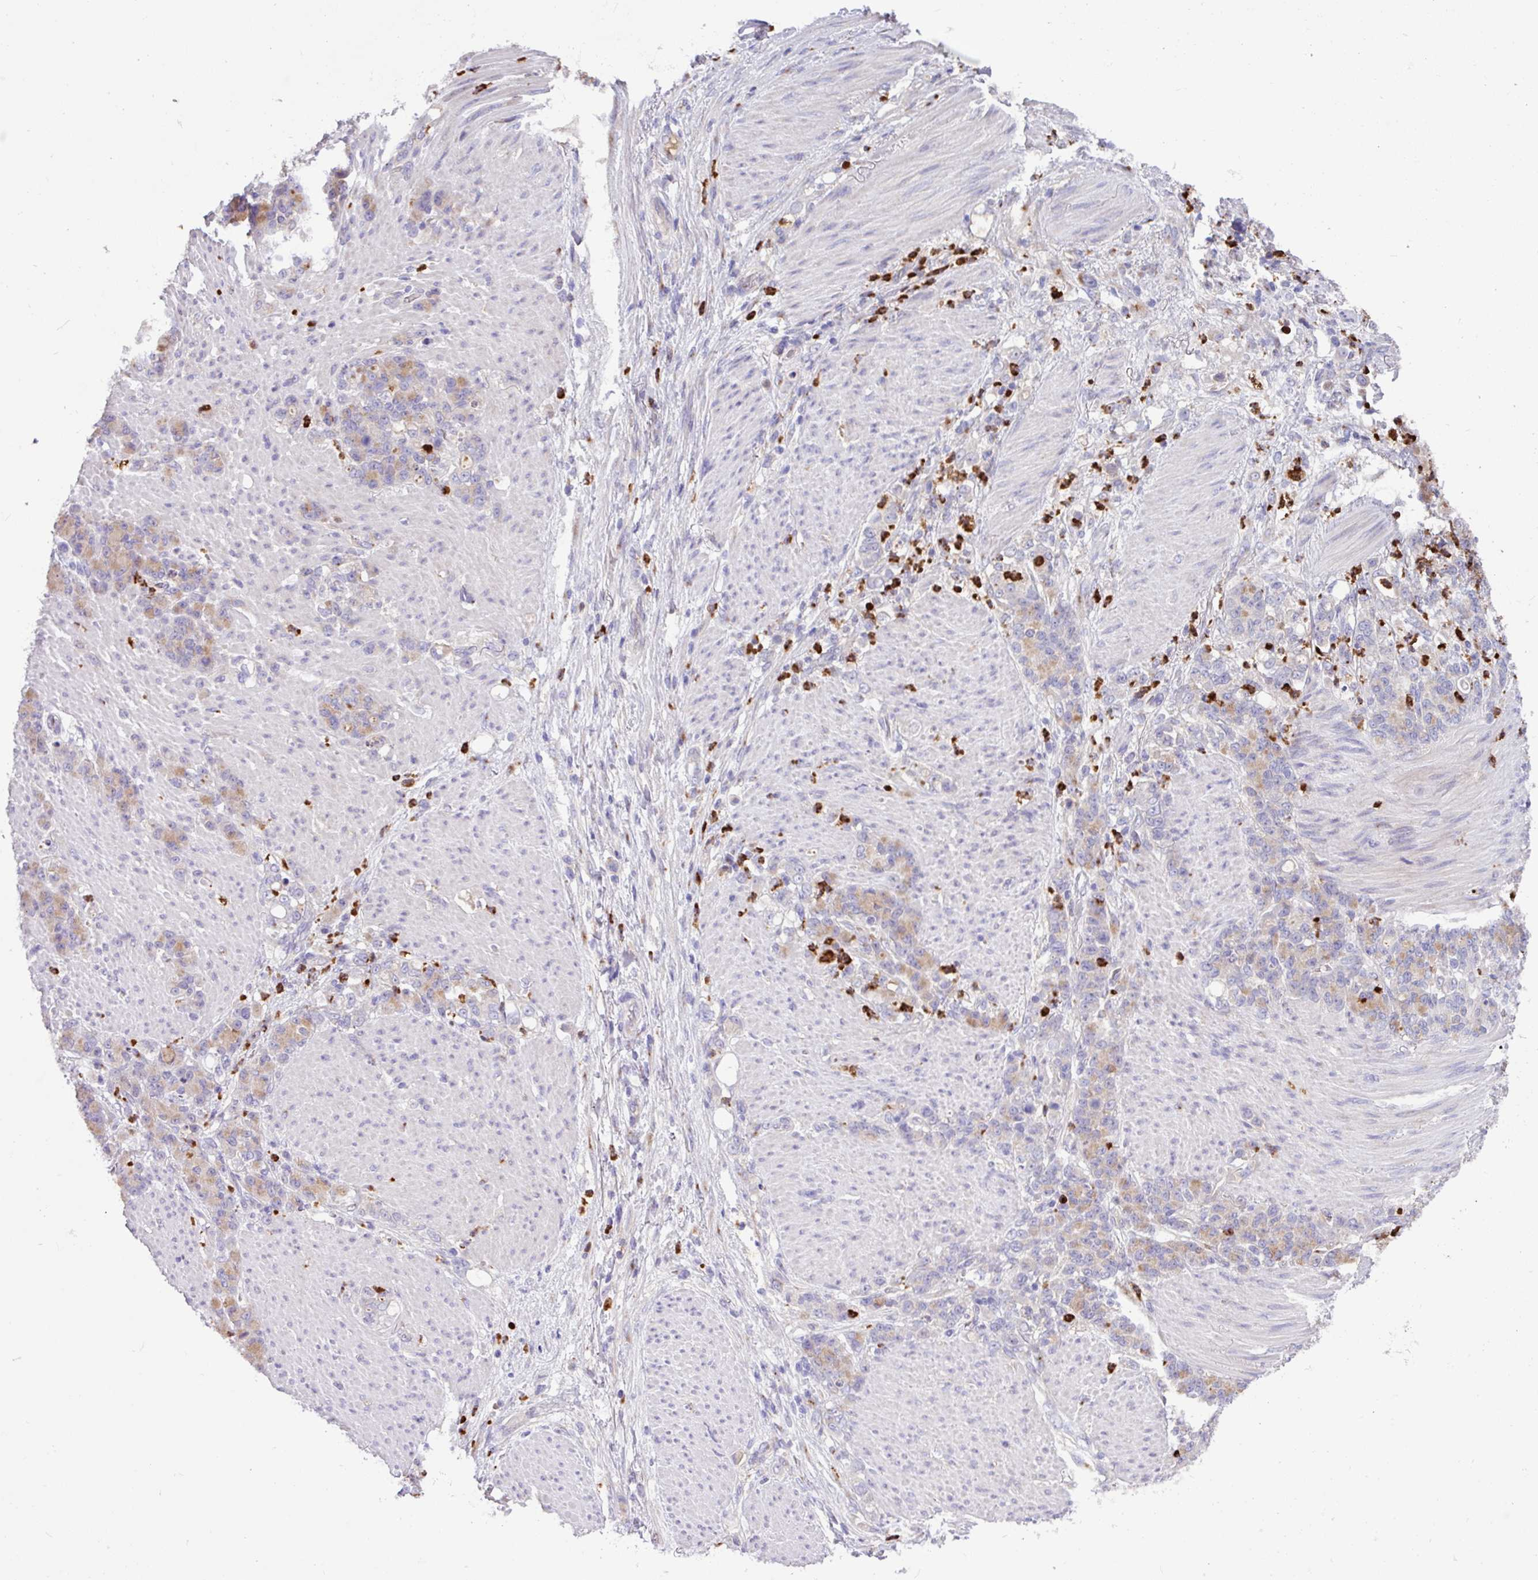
{"staining": {"intensity": "weak", "quantity": ">75%", "location": "cytoplasmic/membranous"}, "tissue": "stomach cancer", "cell_type": "Tumor cells", "image_type": "cancer", "snomed": [{"axis": "morphology", "description": "Adenocarcinoma, NOS"}, {"axis": "topography", "description": "Stomach"}], "caption": "Tumor cells show weak cytoplasmic/membranous expression in approximately >75% of cells in stomach cancer.", "gene": "CRISP3", "patient": {"sex": "female", "age": 79}}